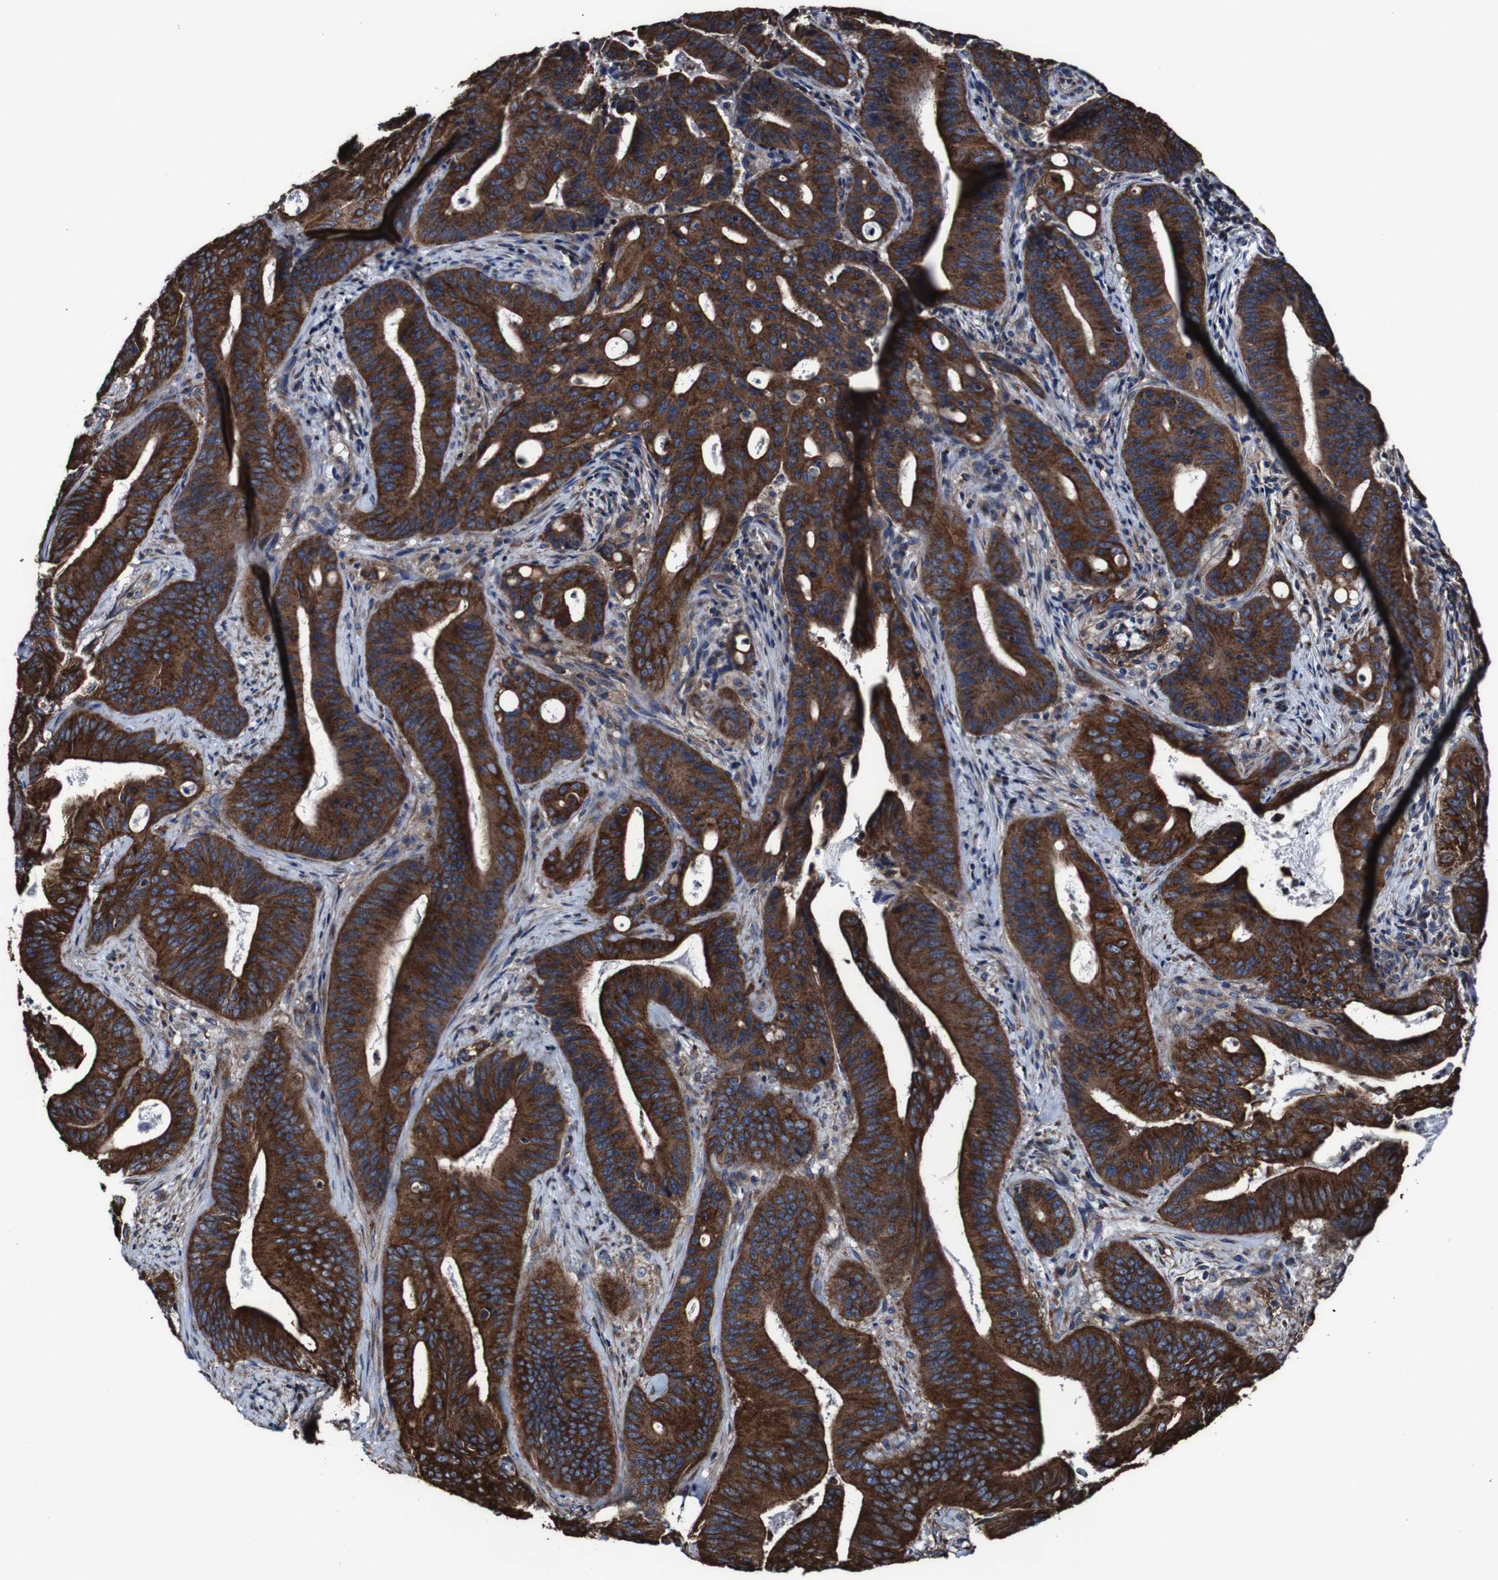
{"staining": {"intensity": "strong", "quantity": ">75%", "location": "cytoplasmic/membranous"}, "tissue": "pancreatic cancer", "cell_type": "Tumor cells", "image_type": "cancer", "snomed": [{"axis": "morphology", "description": "Normal tissue, NOS"}, {"axis": "topography", "description": "Lymph node"}], "caption": "Immunohistochemistry of pancreatic cancer shows high levels of strong cytoplasmic/membranous positivity in about >75% of tumor cells.", "gene": "CSF1R", "patient": {"sex": "male", "age": 62}}